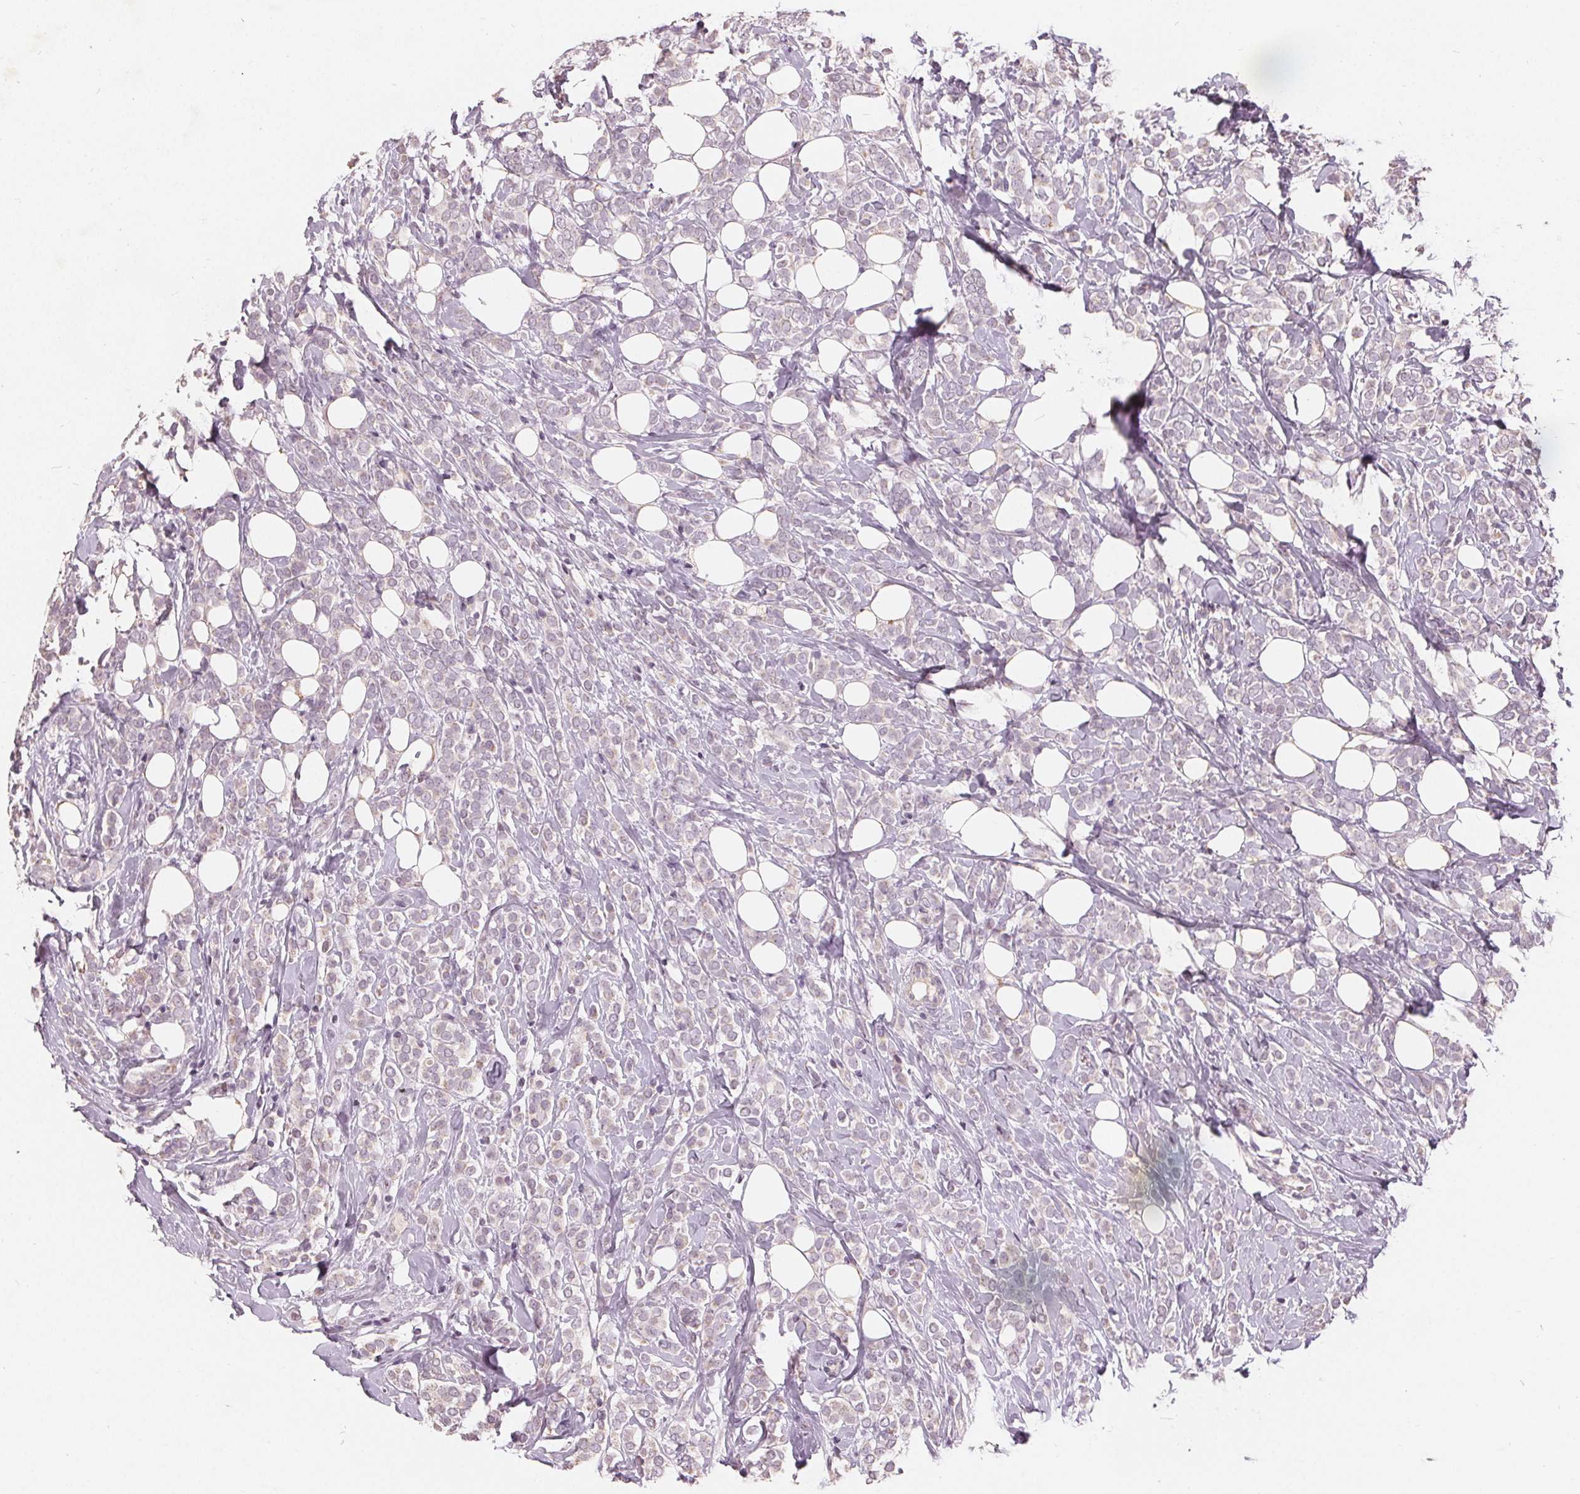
{"staining": {"intensity": "negative", "quantity": "none", "location": "none"}, "tissue": "breast cancer", "cell_type": "Tumor cells", "image_type": "cancer", "snomed": [{"axis": "morphology", "description": "Lobular carcinoma"}, {"axis": "topography", "description": "Breast"}], "caption": "Immunohistochemistry (IHC) of breast cancer (lobular carcinoma) reveals no positivity in tumor cells.", "gene": "TRIM60", "patient": {"sex": "female", "age": 49}}